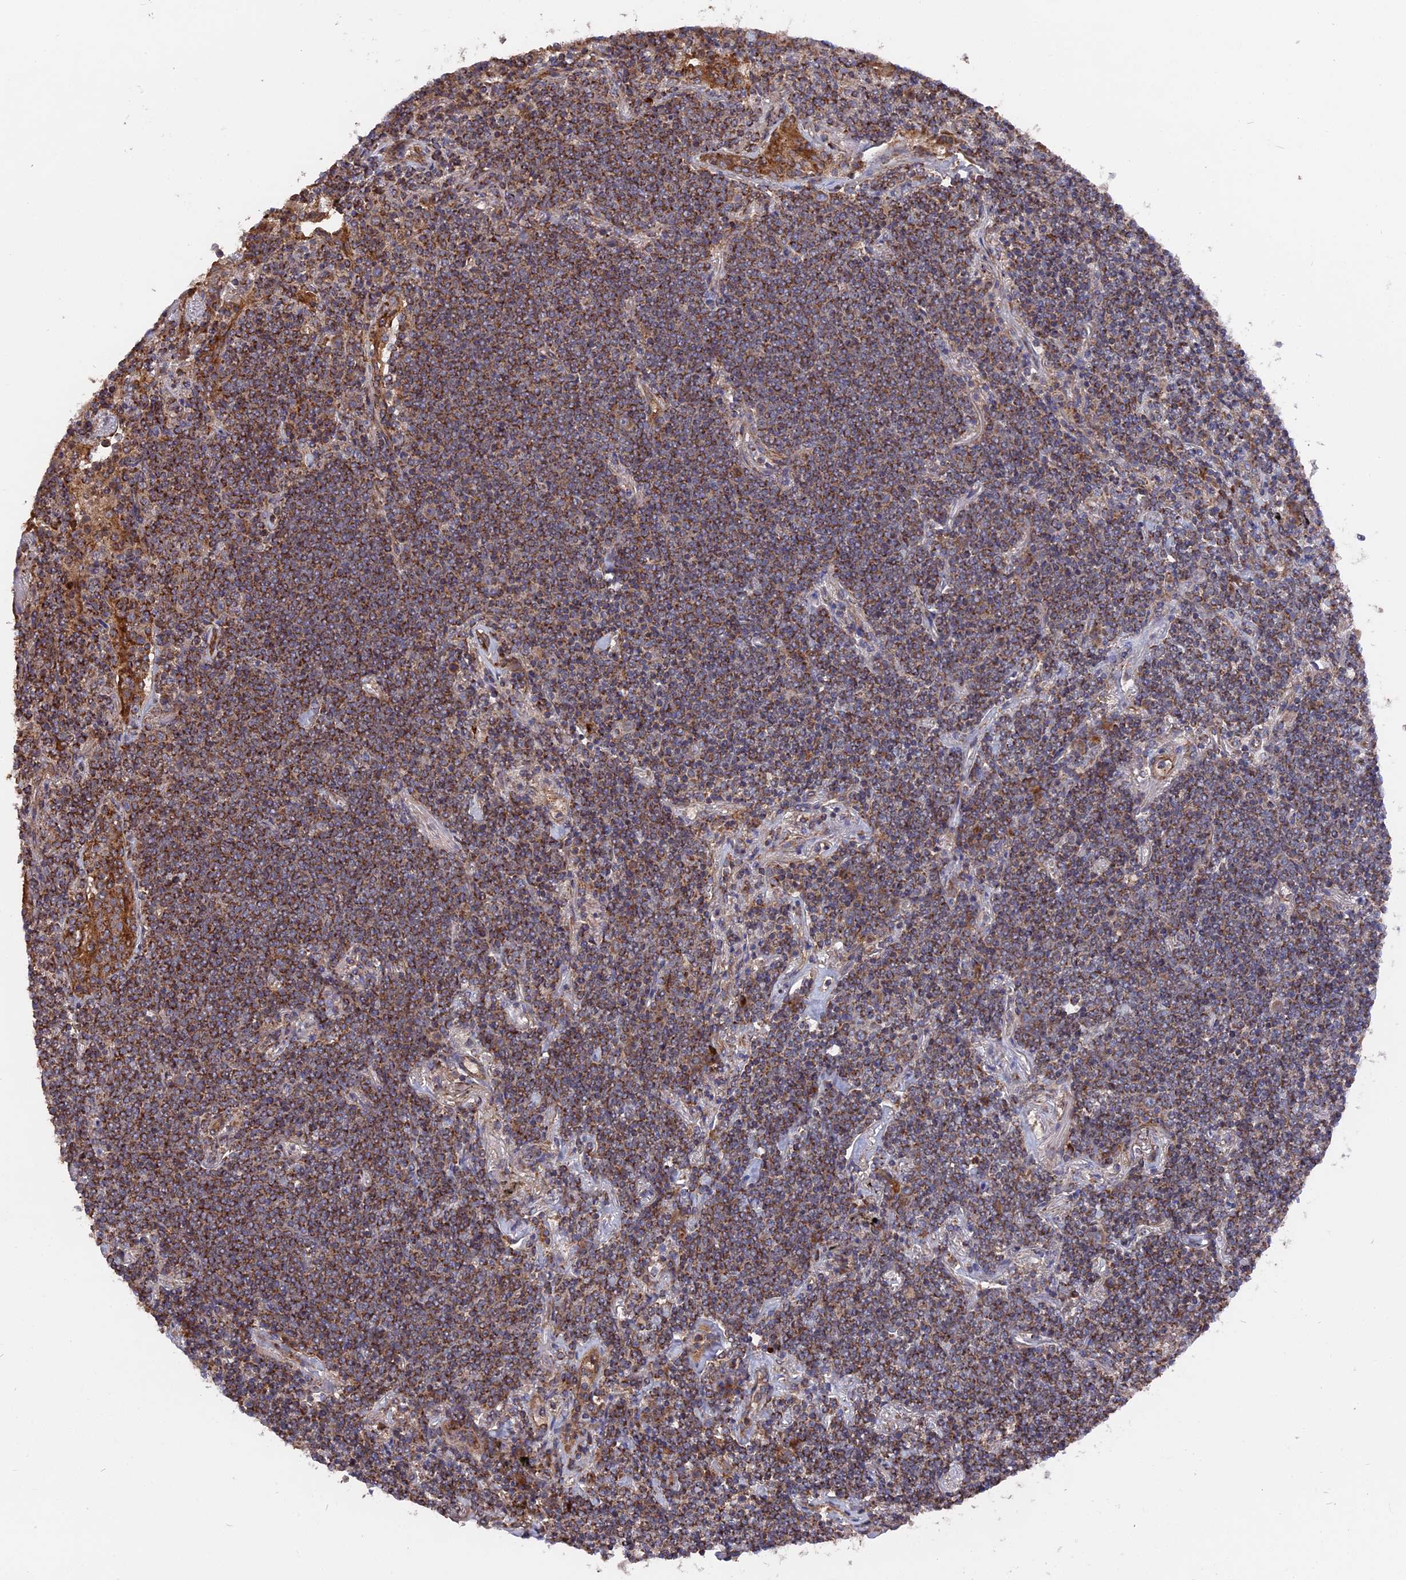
{"staining": {"intensity": "moderate", "quantity": ">75%", "location": "cytoplasmic/membranous"}, "tissue": "lymphoma", "cell_type": "Tumor cells", "image_type": "cancer", "snomed": [{"axis": "morphology", "description": "Malignant lymphoma, non-Hodgkin's type, Low grade"}, {"axis": "topography", "description": "Lung"}], "caption": "Protein staining of malignant lymphoma, non-Hodgkin's type (low-grade) tissue exhibits moderate cytoplasmic/membranous staining in approximately >75% of tumor cells.", "gene": "TELO2", "patient": {"sex": "female", "age": 71}}